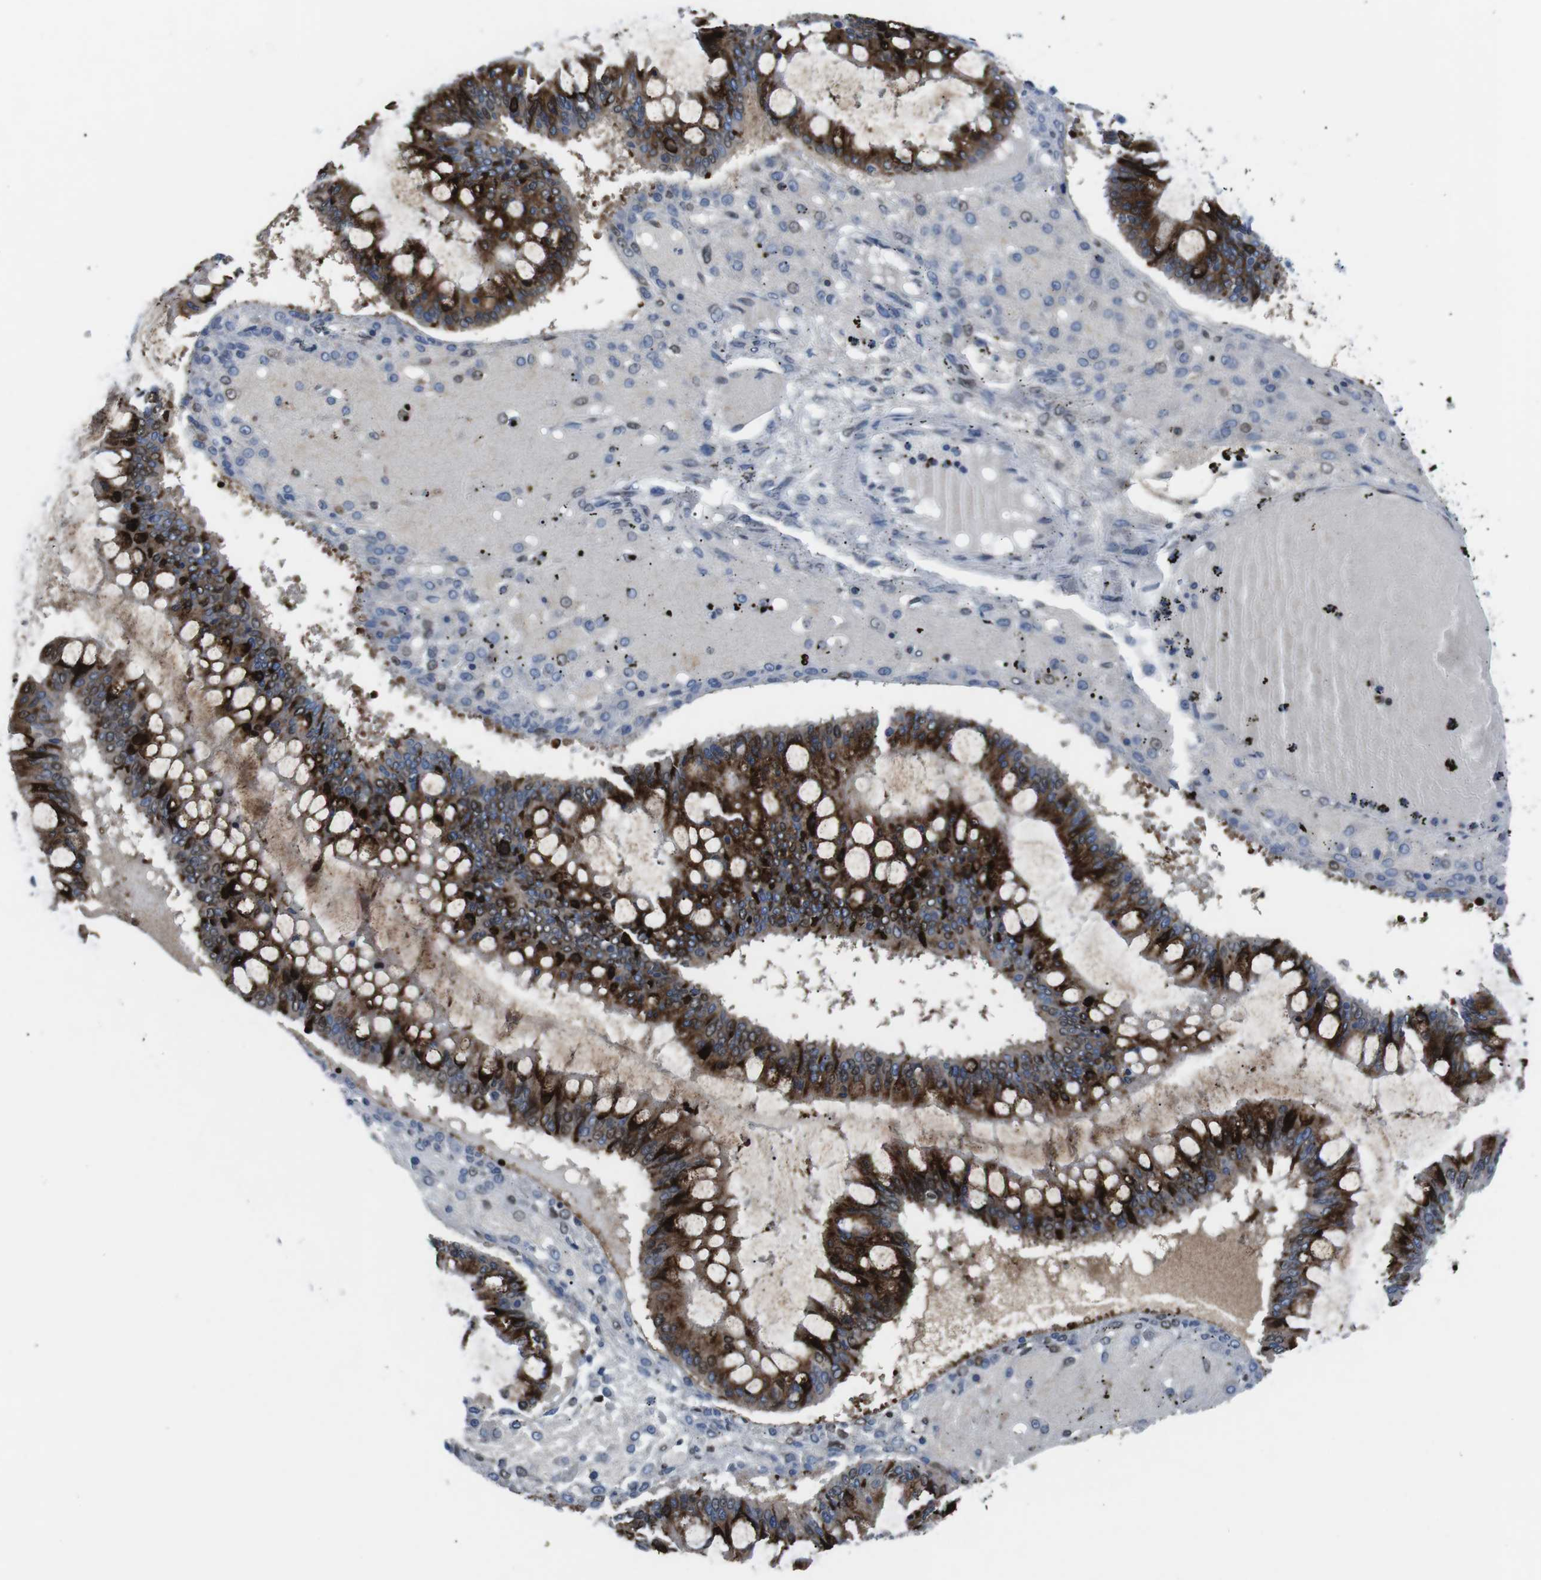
{"staining": {"intensity": "strong", "quantity": ">75%", "location": "cytoplasmic/membranous"}, "tissue": "ovarian cancer", "cell_type": "Tumor cells", "image_type": "cancer", "snomed": [{"axis": "morphology", "description": "Cystadenocarcinoma, mucinous, NOS"}, {"axis": "topography", "description": "Ovary"}], "caption": "DAB (3,3'-diaminobenzidine) immunohistochemical staining of ovarian mucinous cystadenocarcinoma demonstrates strong cytoplasmic/membranous protein positivity in approximately >75% of tumor cells.", "gene": "MUC2", "patient": {"sex": "female", "age": 73}}